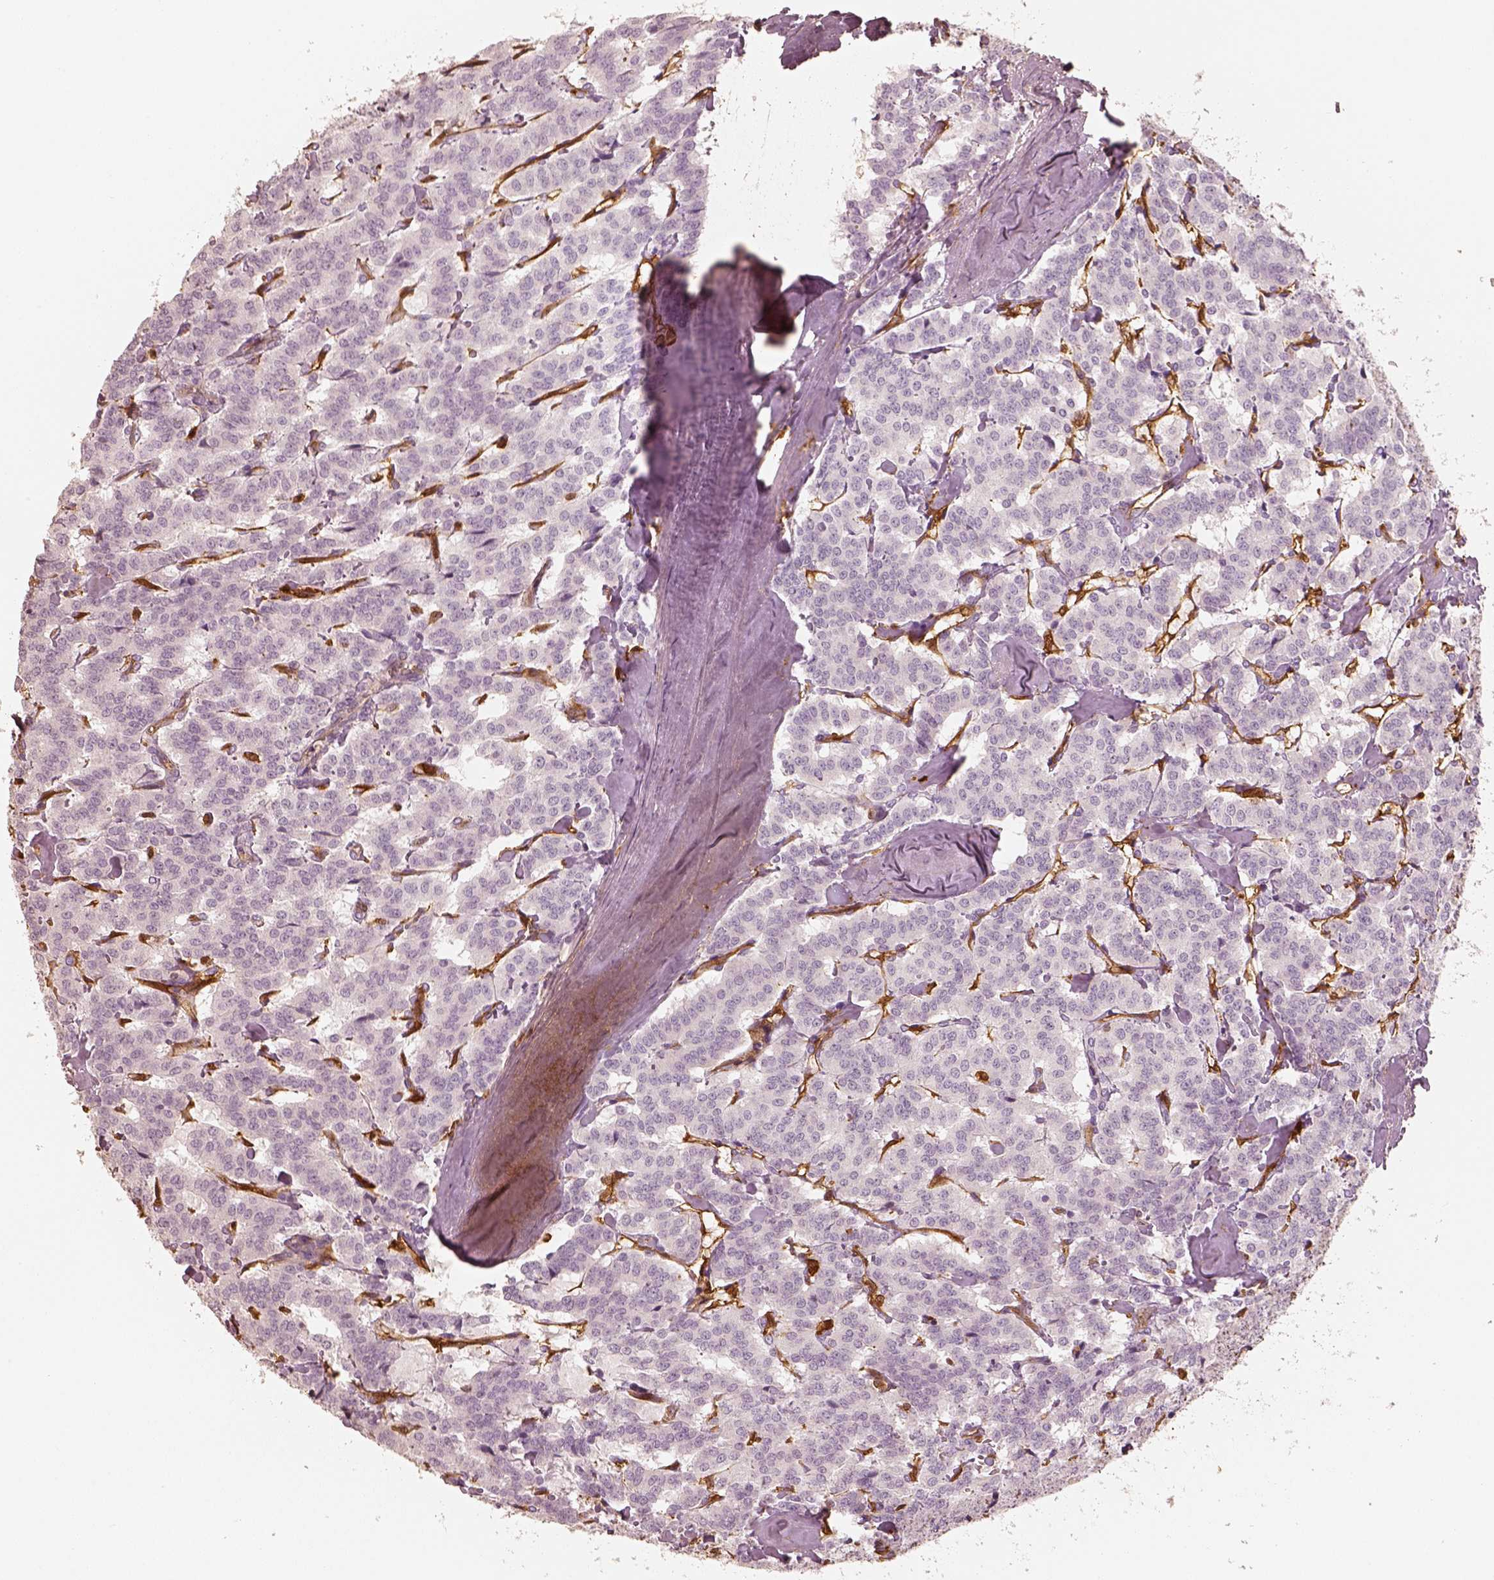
{"staining": {"intensity": "negative", "quantity": "none", "location": "none"}, "tissue": "carcinoid", "cell_type": "Tumor cells", "image_type": "cancer", "snomed": [{"axis": "morphology", "description": "Carcinoid, malignant, NOS"}, {"axis": "topography", "description": "Lung"}], "caption": "Human carcinoid stained for a protein using immunohistochemistry (IHC) exhibits no staining in tumor cells.", "gene": "FSCN1", "patient": {"sex": "female", "age": 46}}